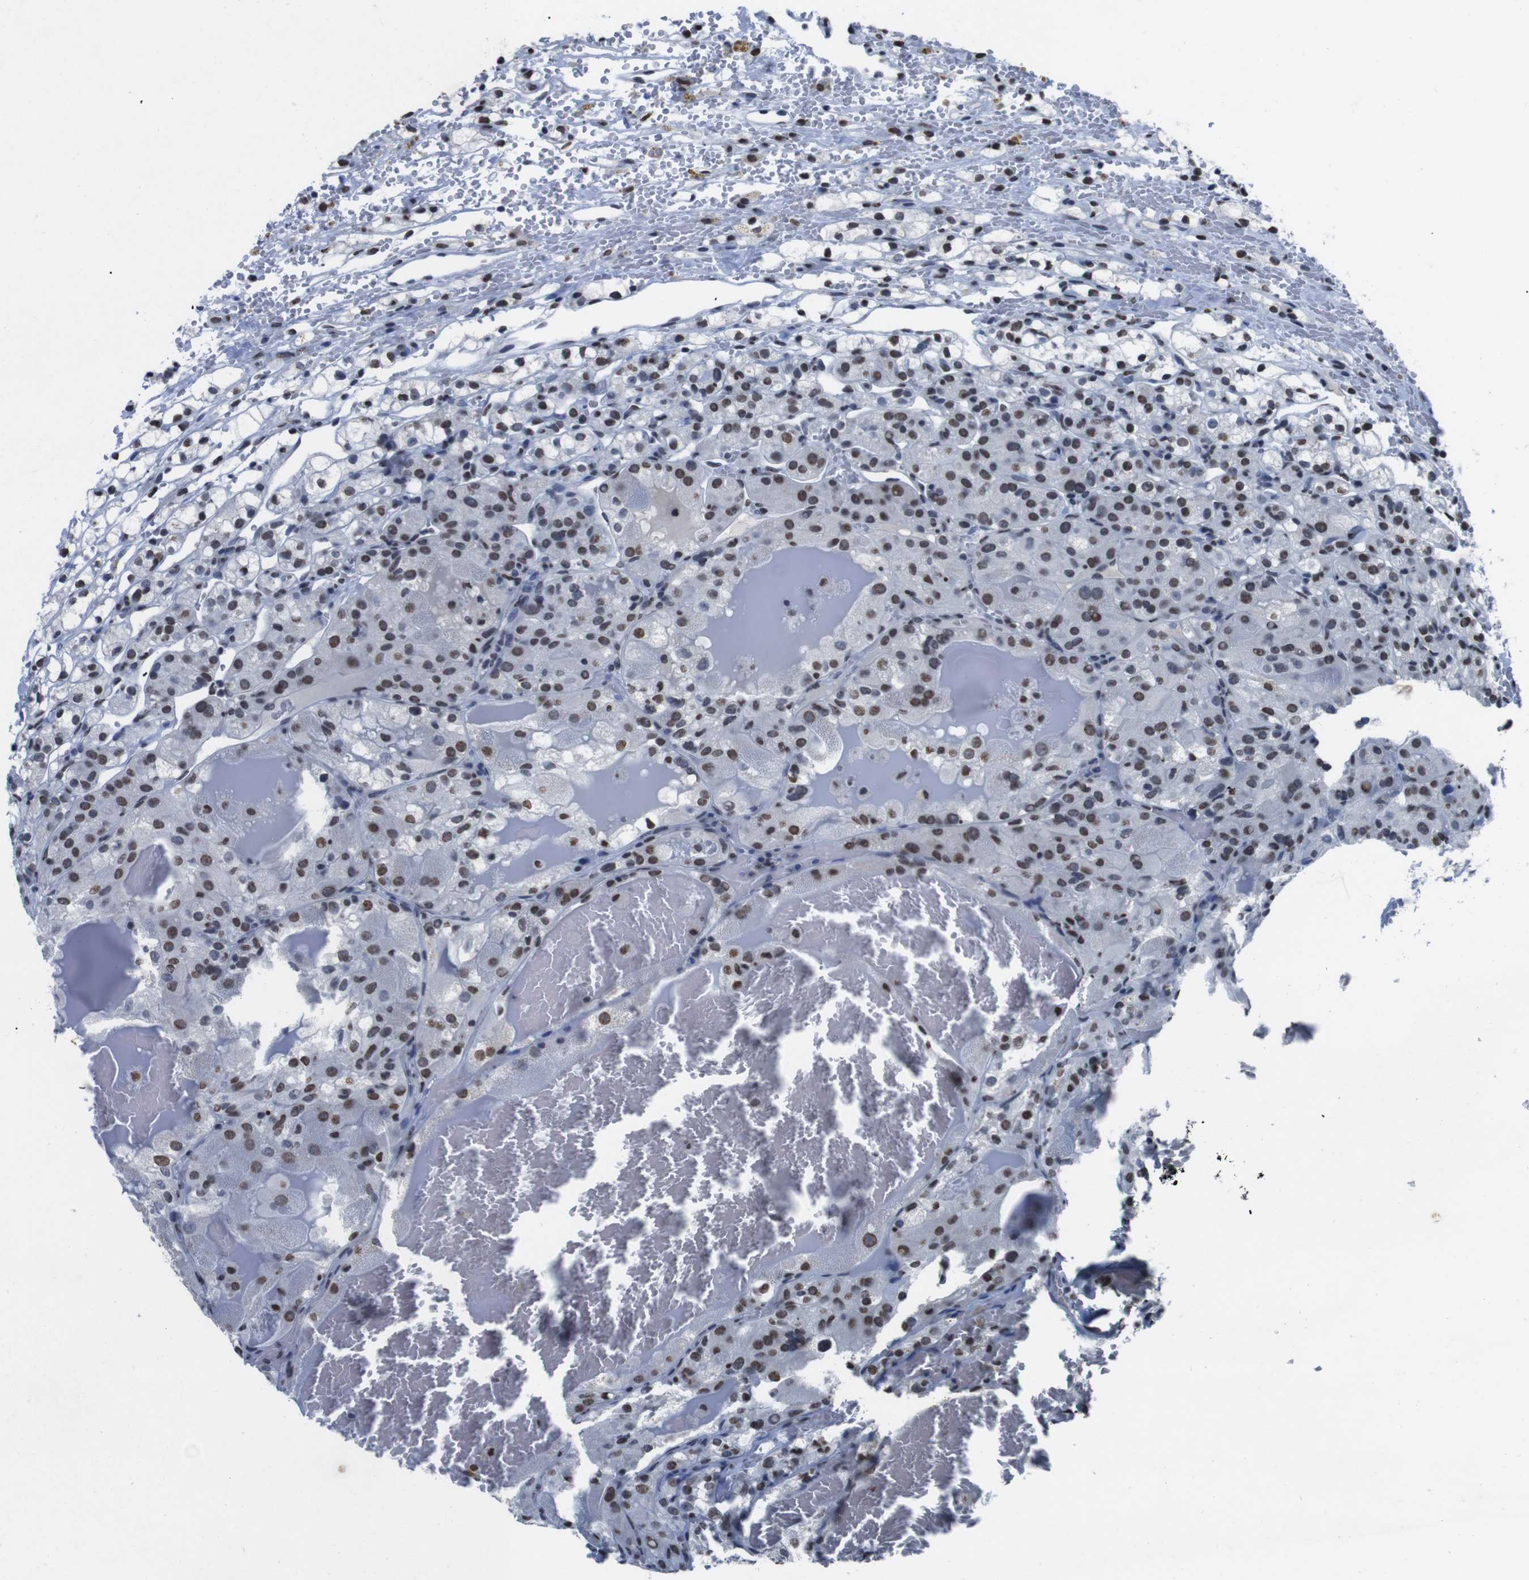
{"staining": {"intensity": "moderate", "quantity": "25%-75%", "location": "nuclear"}, "tissue": "renal cancer", "cell_type": "Tumor cells", "image_type": "cancer", "snomed": [{"axis": "morphology", "description": "Adenocarcinoma, NOS"}, {"axis": "topography", "description": "Kidney"}], "caption": "Human adenocarcinoma (renal) stained with a brown dye shows moderate nuclear positive staining in about 25%-75% of tumor cells.", "gene": "PIP4P2", "patient": {"sex": "male", "age": 61}}